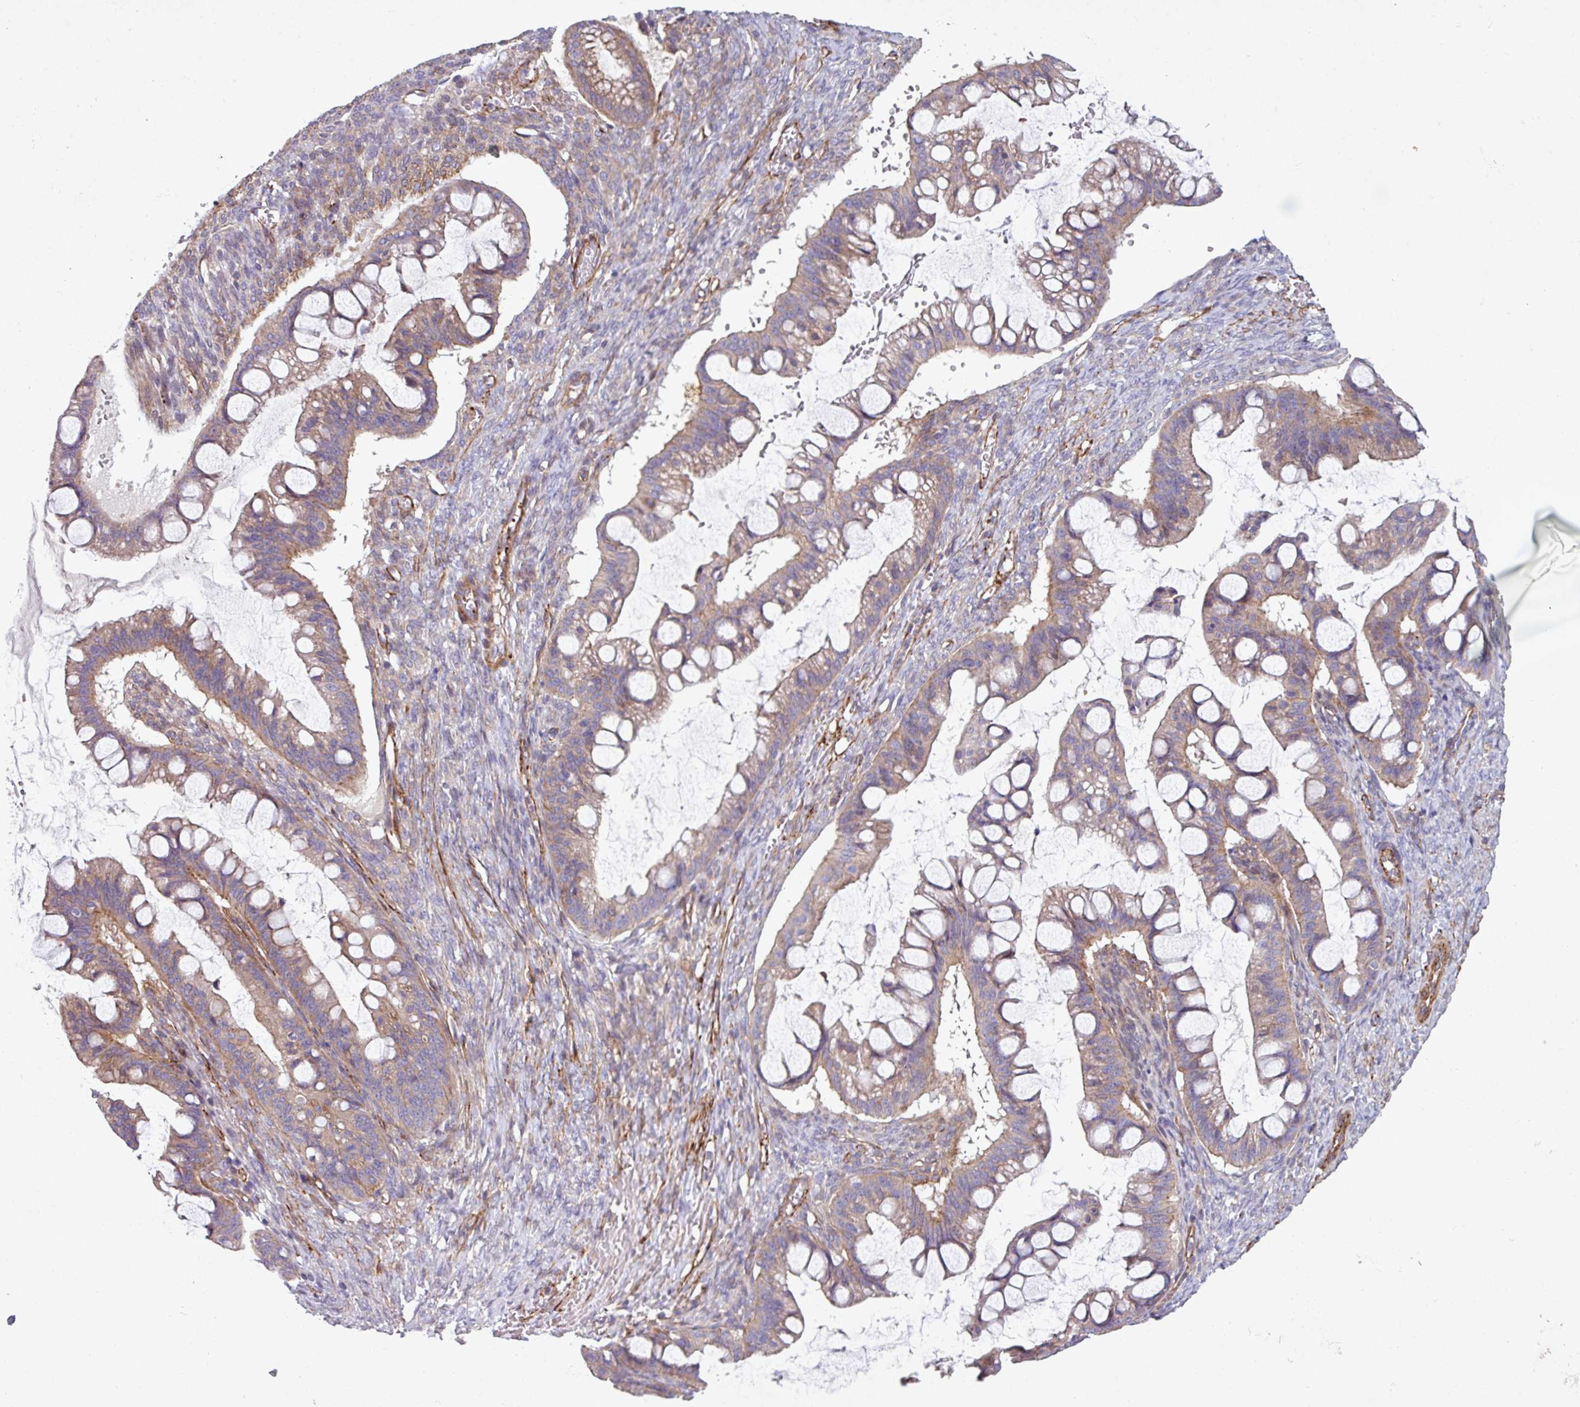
{"staining": {"intensity": "weak", "quantity": "25%-75%", "location": "cytoplasmic/membranous"}, "tissue": "ovarian cancer", "cell_type": "Tumor cells", "image_type": "cancer", "snomed": [{"axis": "morphology", "description": "Cystadenocarcinoma, mucinous, NOS"}, {"axis": "topography", "description": "Ovary"}], "caption": "Protein expression analysis of human ovarian cancer (mucinous cystadenocarcinoma) reveals weak cytoplasmic/membranous expression in about 25%-75% of tumor cells. (DAB (3,3'-diaminobenzidine) = brown stain, brightfield microscopy at high magnification).", "gene": "ATP2C2", "patient": {"sex": "female", "age": 73}}